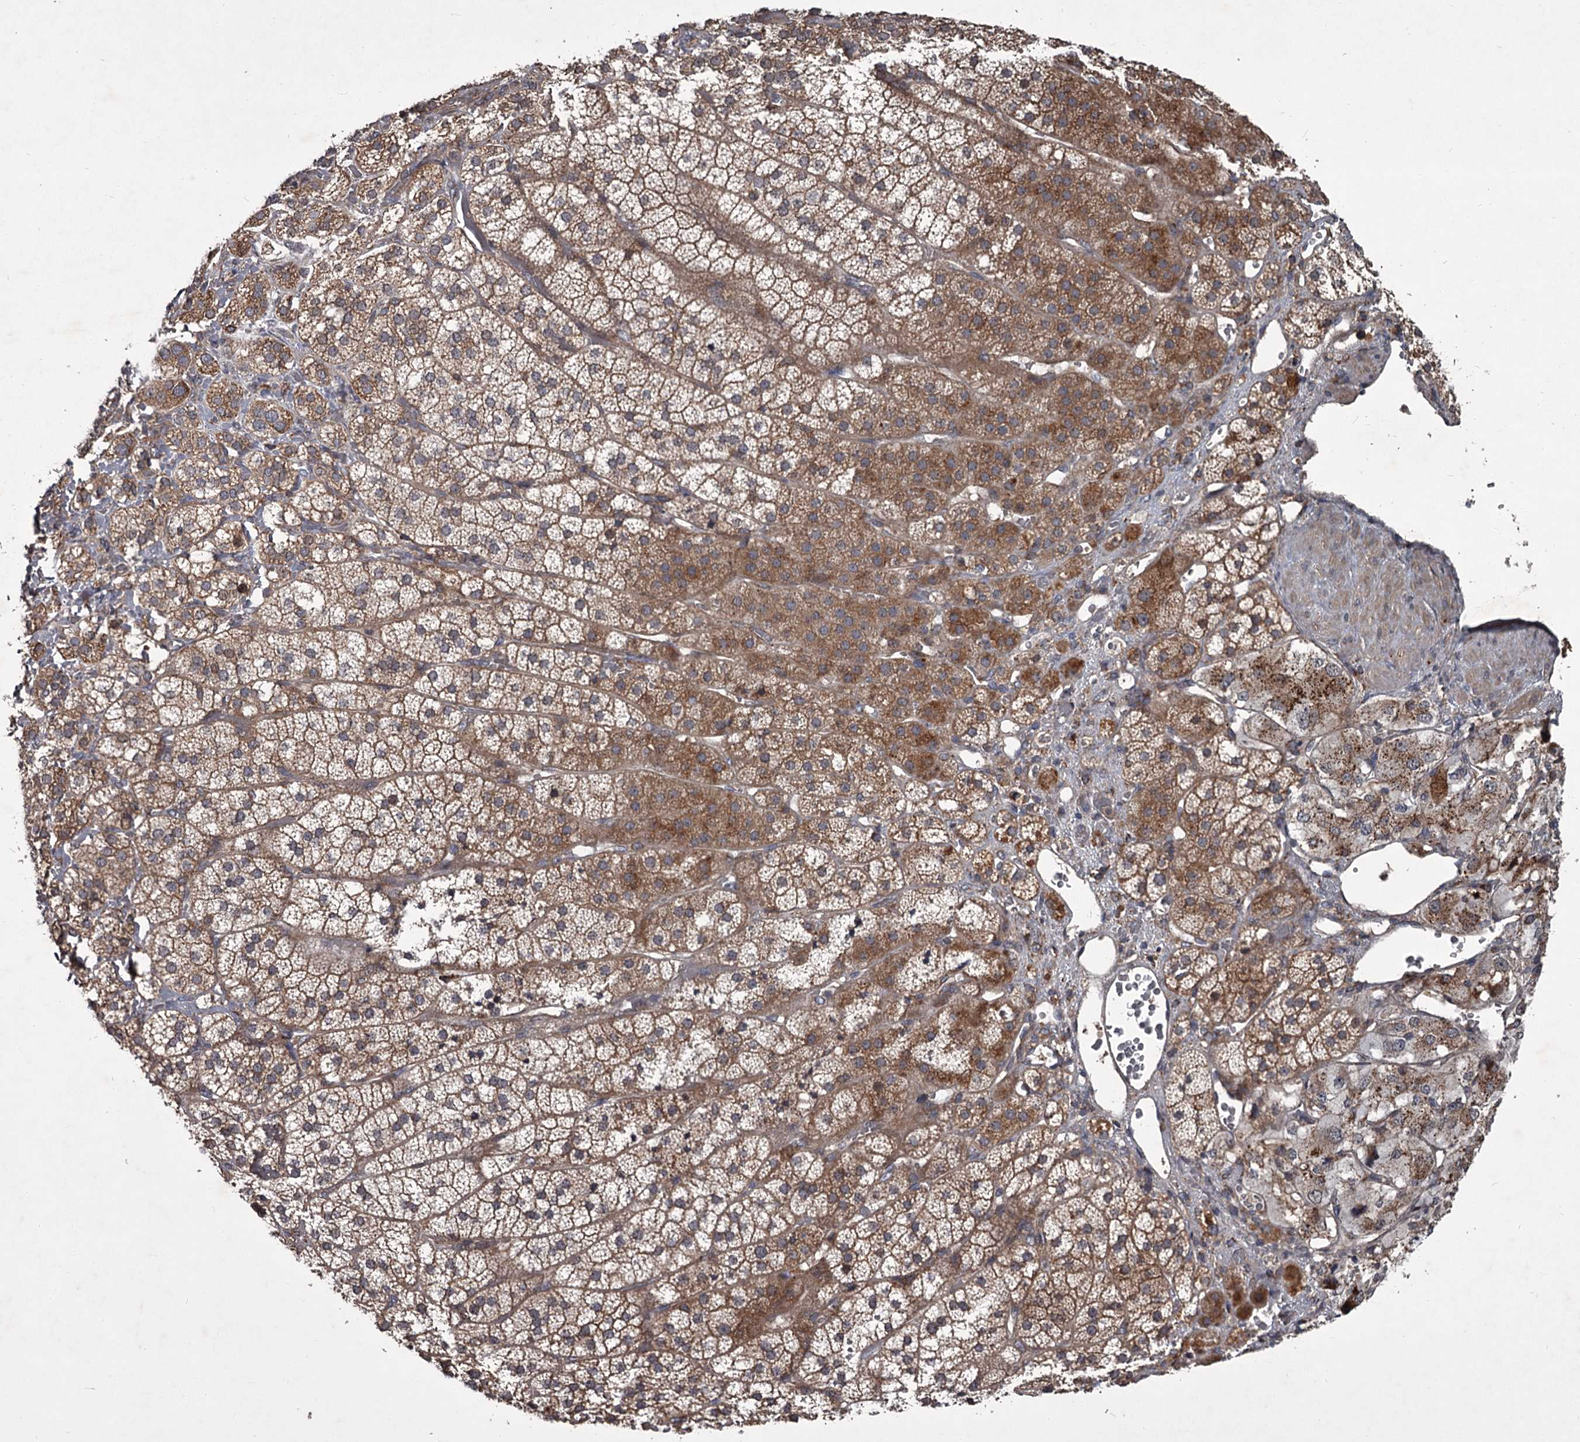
{"staining": {"intensity": "moderate", "quantity": ">75%", "location": "cytoplasmic/membranous"}, "tissue": "adrenal gland", "cell_type": "Glandular cells", "image_type": "normal", "snomed": [{"axis": "morphology", "description": "Normal tissue, NOS"}, {"axis": "topography", "description": "Adrenal gland"}], "caption": "Protein staining by immunohistochemistry demonstrates moderate cytoplasmic/membranous staining in approximately >75% of glandular cells in unremarkable adrenal gland.", "gene": "UNC93B1", "patient": {"sex": "female", "age": 44}}